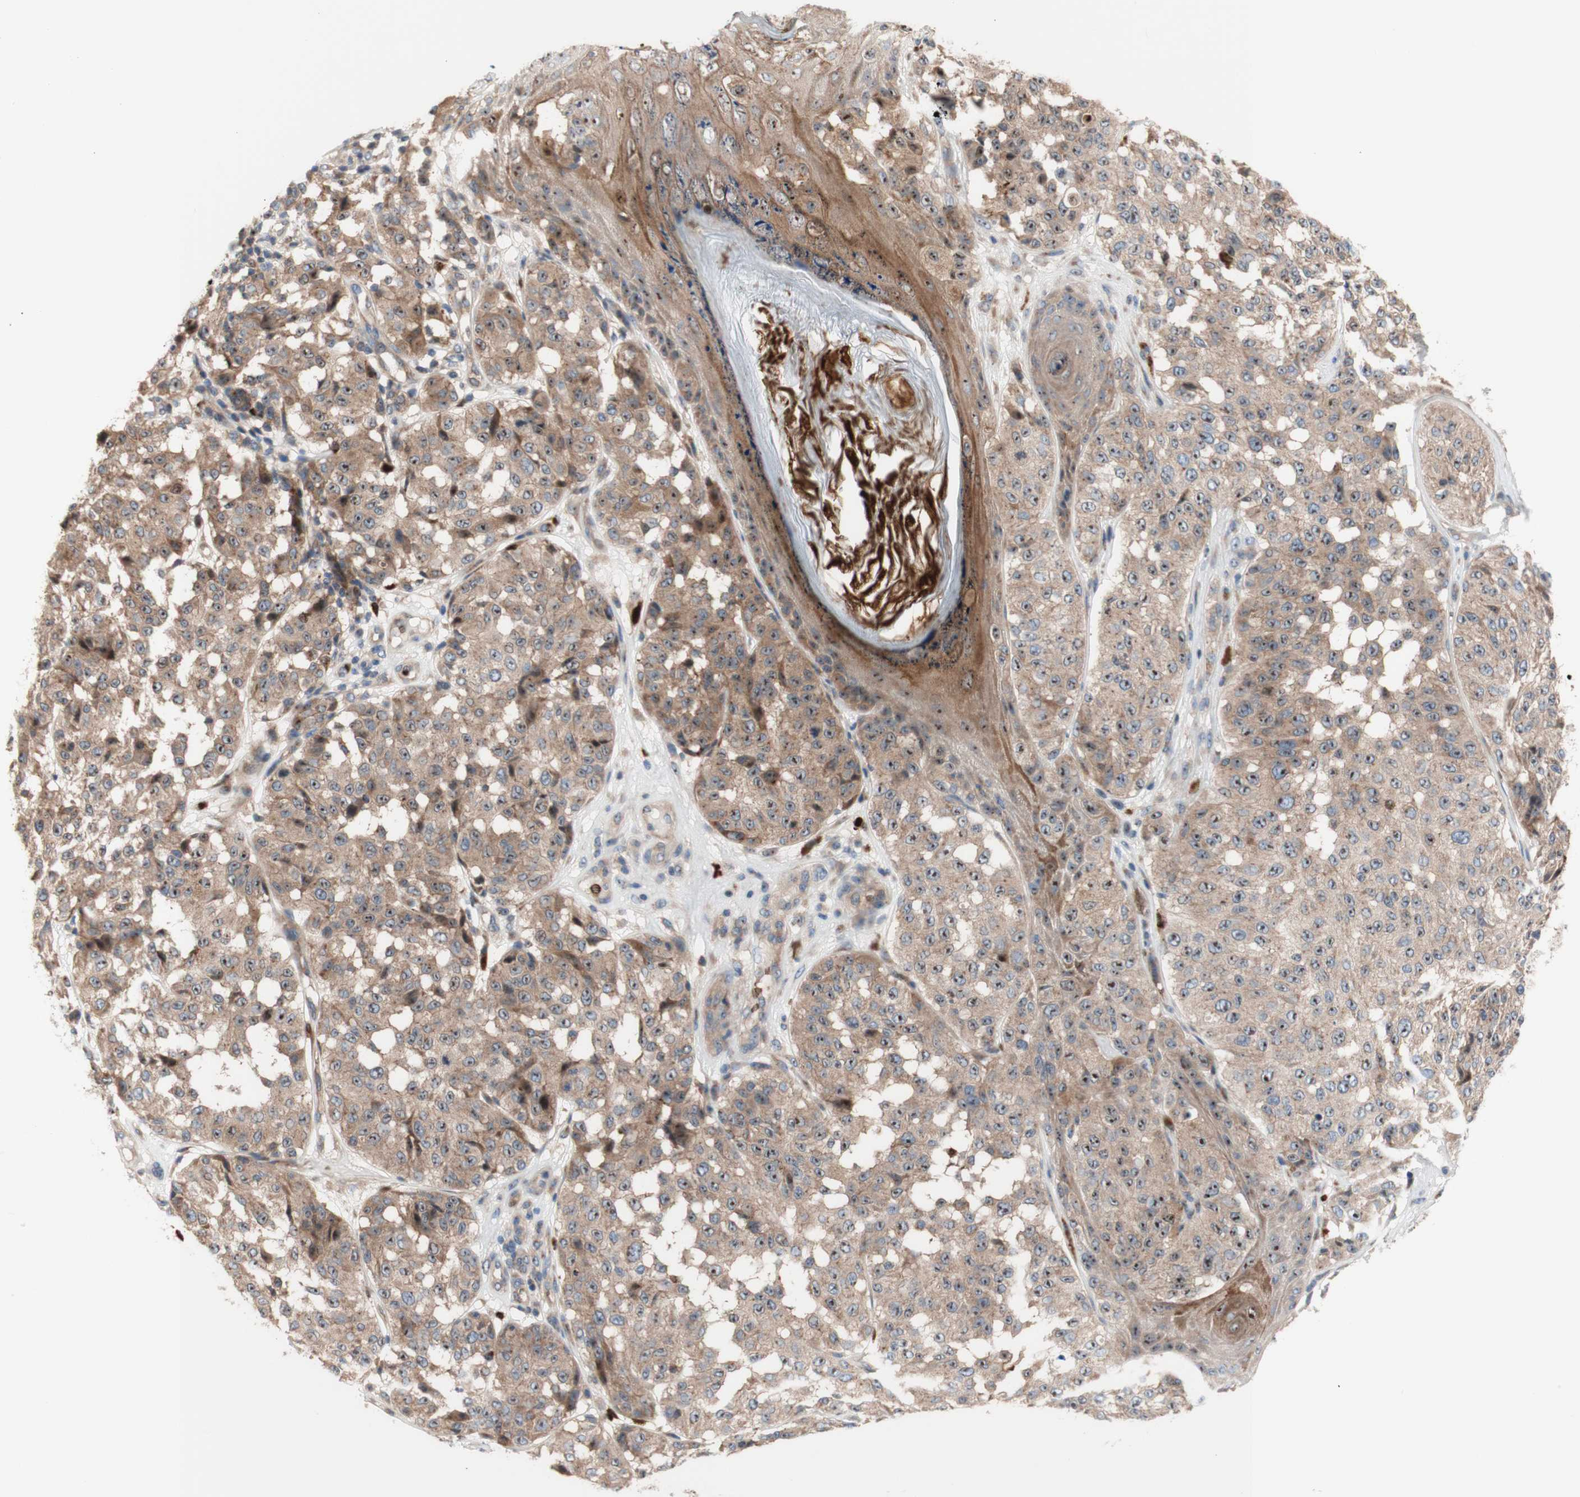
{"staining": {"intensity": "moderate", "quantity": ">75%", "location": "cytoplasmic/membranous,nuclear"}, "tissue": "melanoma", "cell_type": "Tumor cells", "image_type": "cancer", "snomed": [{"axis": "morphology", "description": "Malignant melanoma, NOS"}, {"axis": "topography", "description": "Skin"}], "caption": "Malignant melanoma was stained to show a protein in brown. There is medium levels of moderate cytoplasmic/membranous and nuclear expression in approximately >75% of tumor cells. (Stains: DAB in brown, nuclei in blue, Microscopy: brightfield microscopy at high magnification).", "gene": "USP9X", "patient": {"sex": "female", "age": 46}}